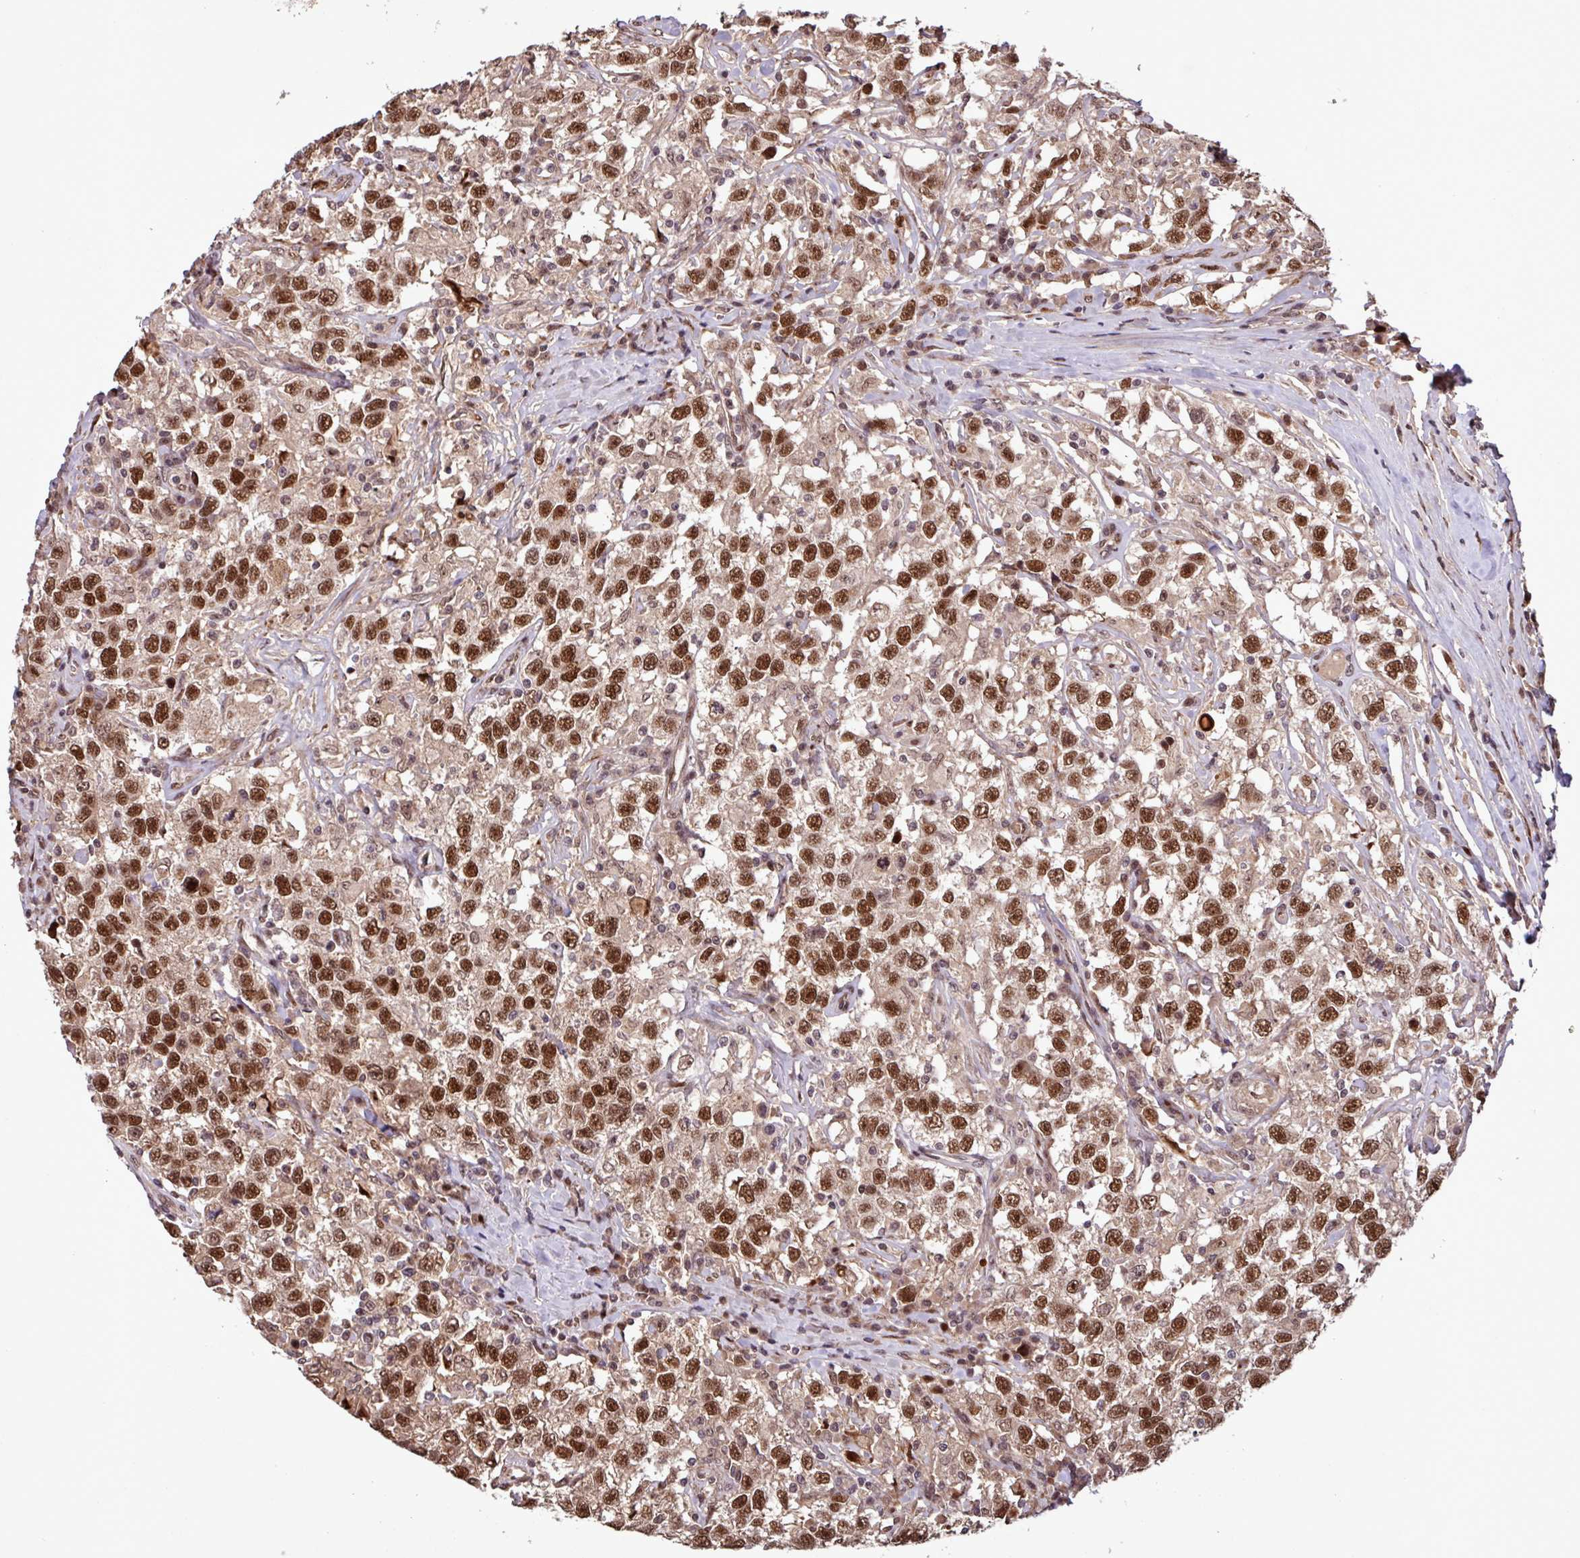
{"staining": {"intensity": "moderate", "quantity": ">75%", "location": "nuclear"}, "tissue": "testis cancer", "cell_type": "Tumor cells", "image_type": "cancer", "snomed": [{"axis": "morphology", "description": "Seminoma, NOS"}, {"axis": "topography", "description": "Testis"}], "caption": "Testis cancer stained with a protein marker reveals moderate staining in tumor cells.", "gene": "SLC22A24", "patient": {"sex": "male", "age": 41}}